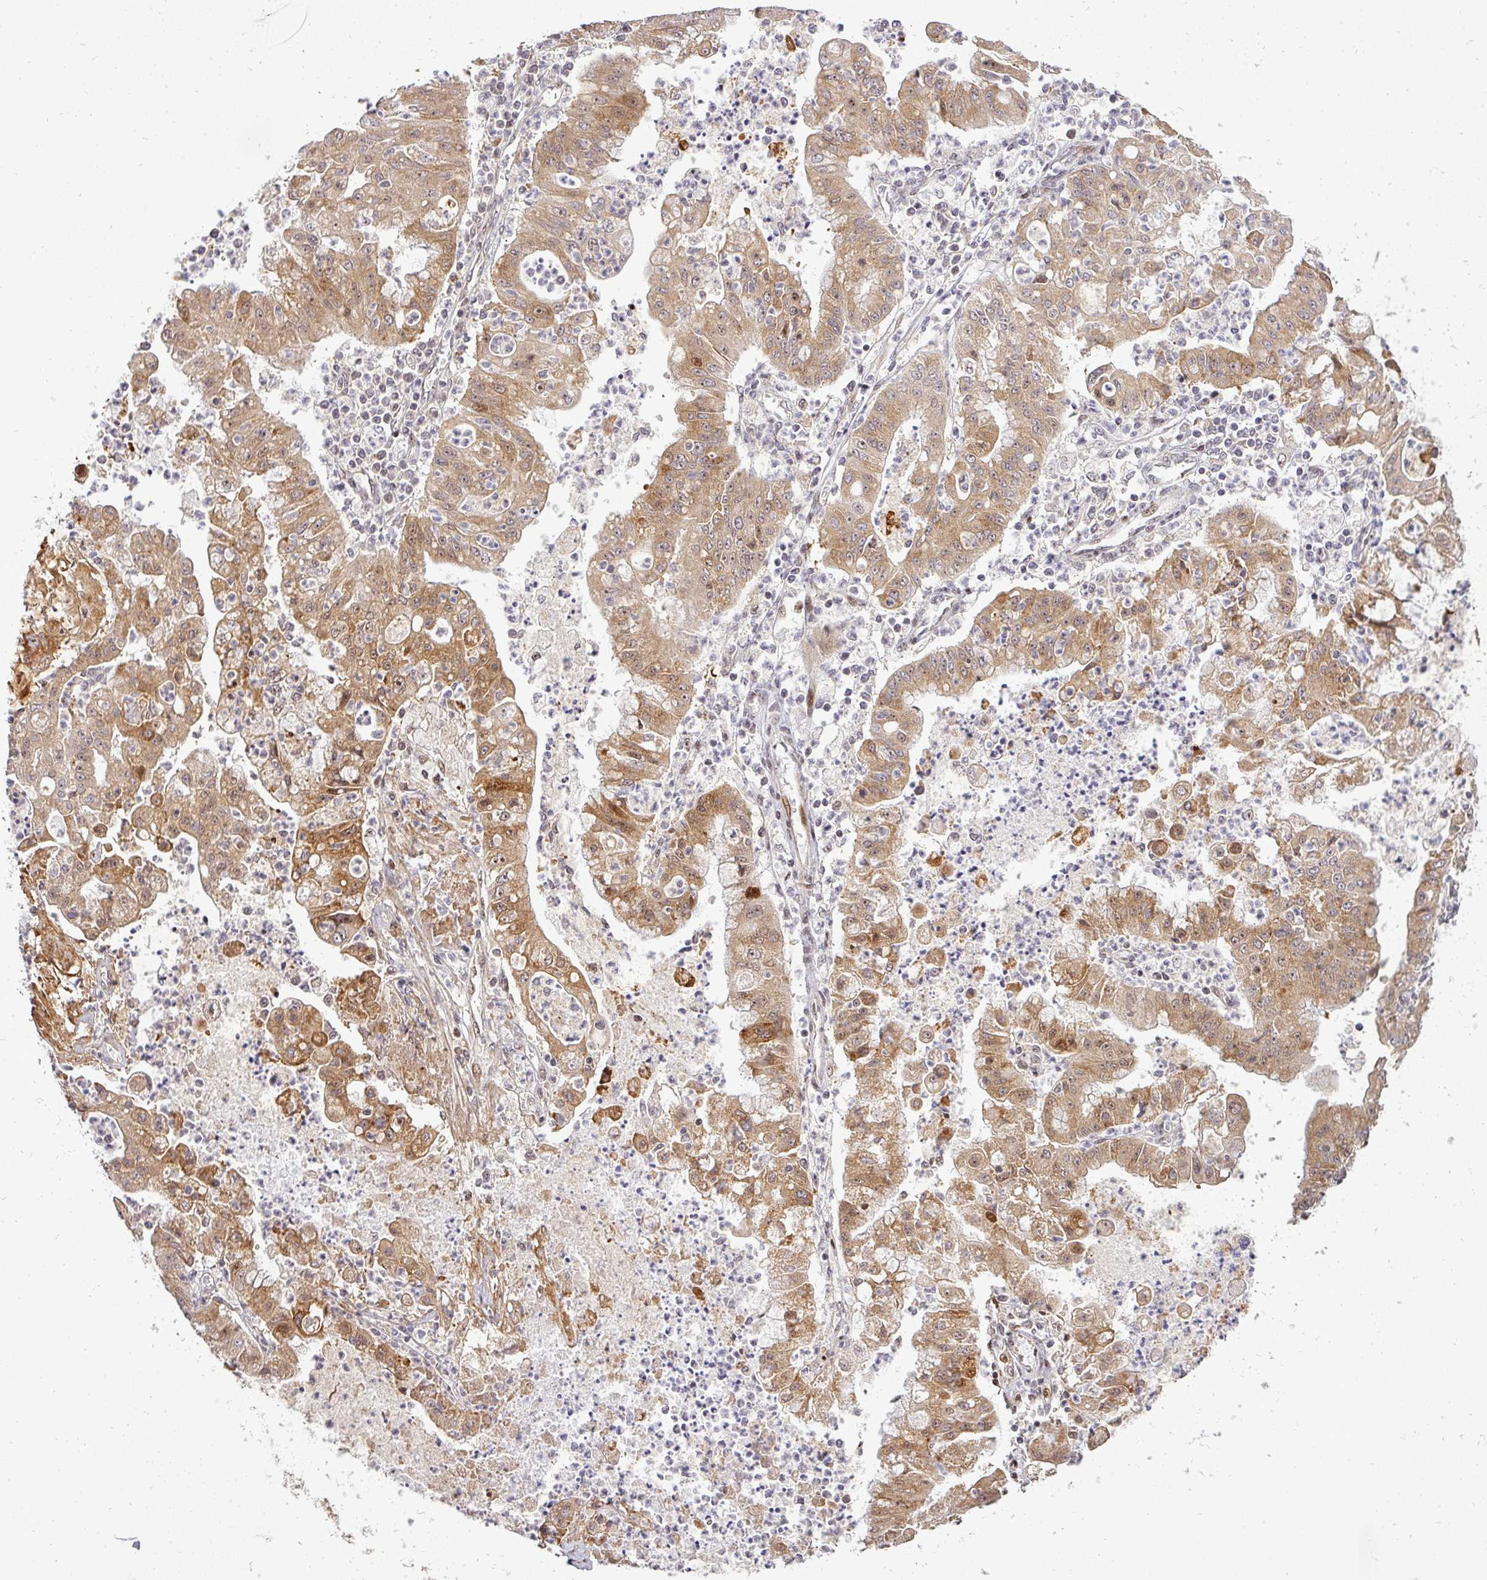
{"staining": {"intensity": "moderate", "quantity": ">75%", "location": "cytoplasmic/membranous,nuclear"}, "tissue": "ovarian cancer", "cell_type": "Tumor cells", "image_type": "cancer", "snomed": [{"axis": "morphology", "description": "Cystadenocarcinoma, mucinous, NOS"}, {"axis": "topography", "description": "Ovary"}], "caption": "A photomicrograph showing moderate cytoplasmic/membranous and nuclear expression in approximately >75% of tumor cells in ovarian cancer, as visualized by brown immunohistochemical staining.", "gene": "PATZ1", "patient": {"sex": "female", "age": 70}}